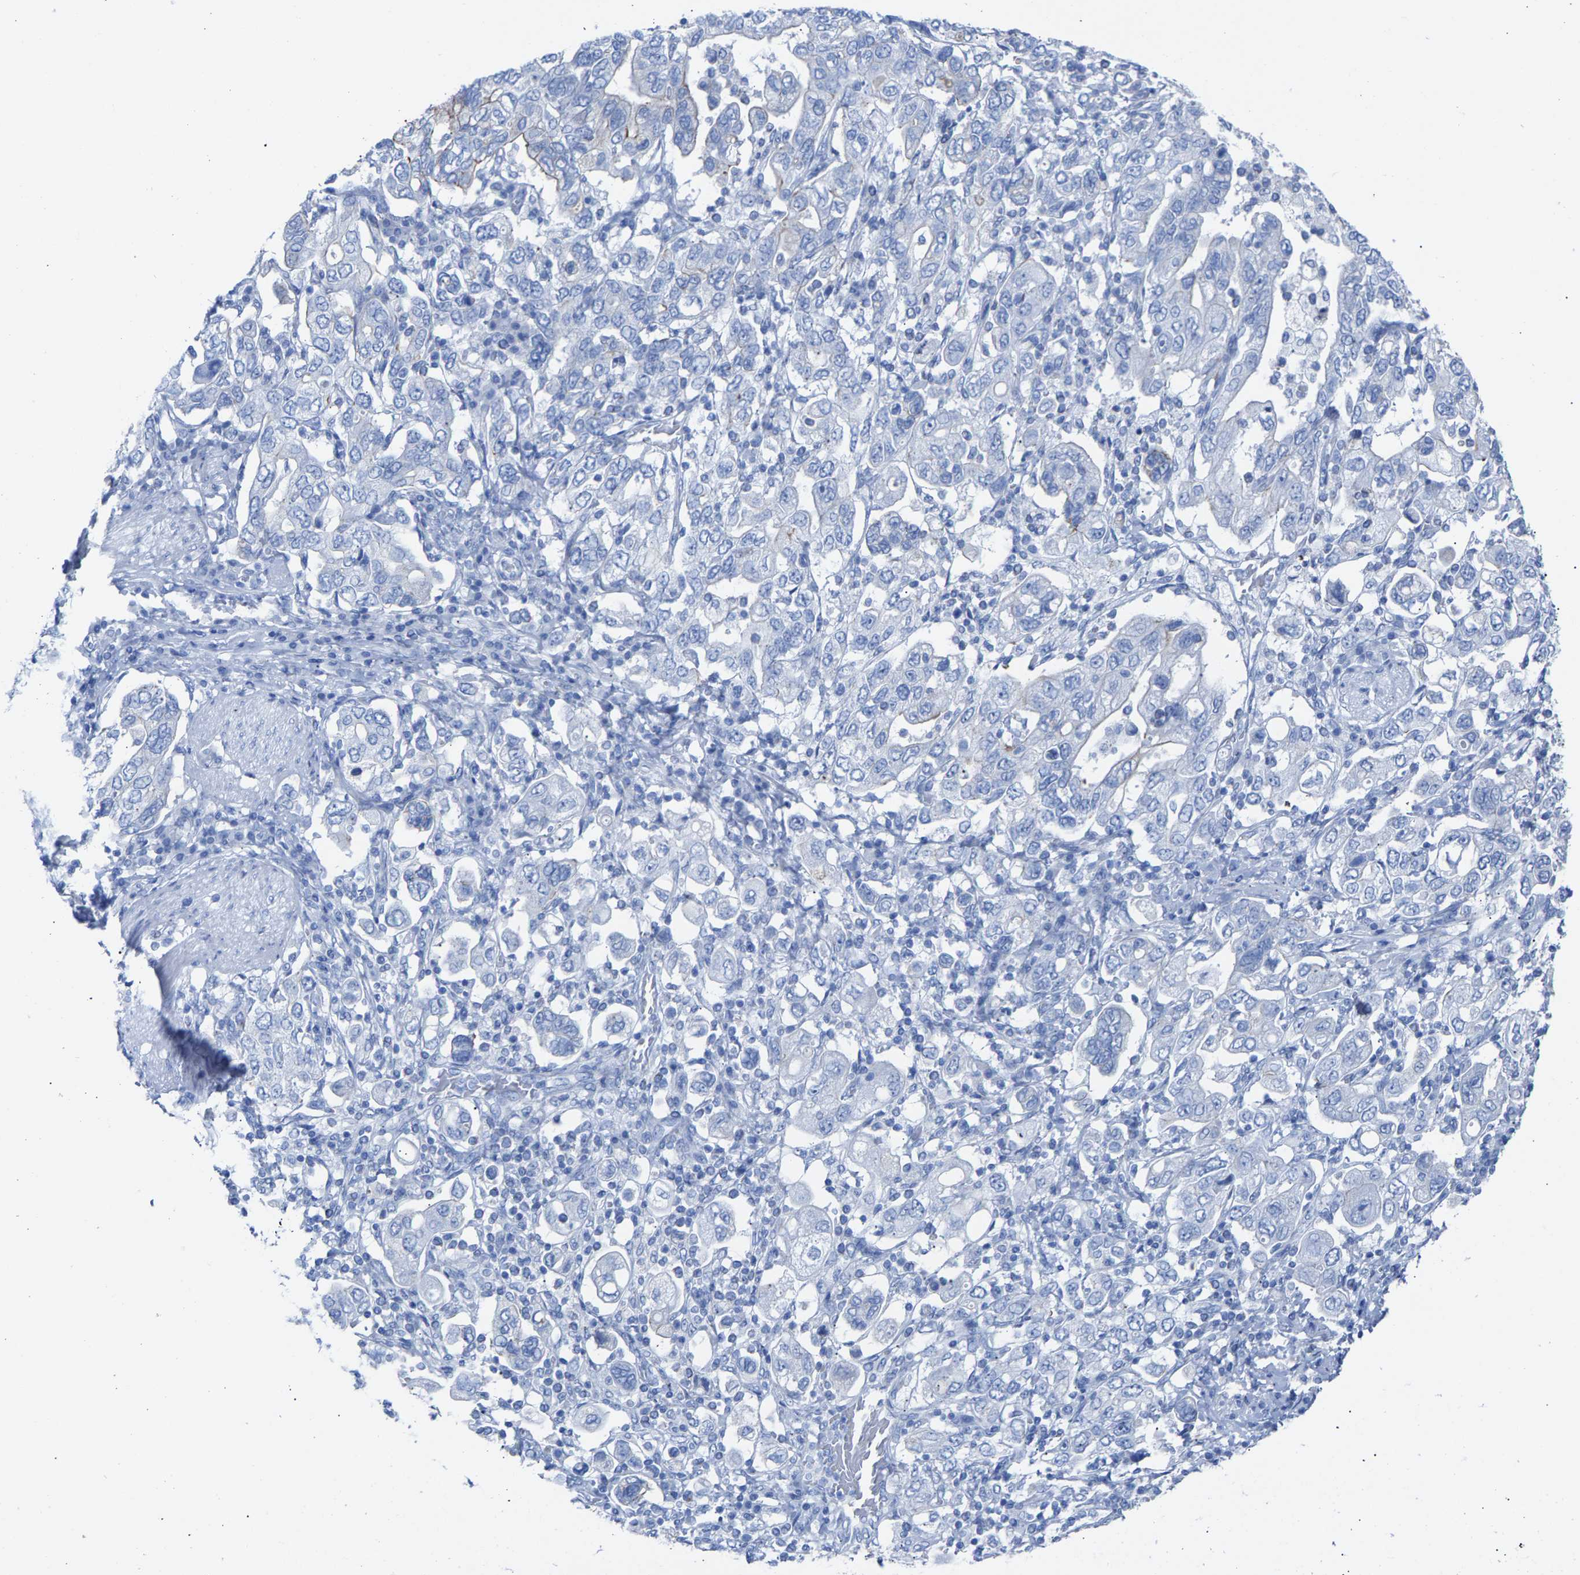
{"staining": {"intensity": "negative", "quantity": "none", "location": "none"}, "tissue": "stomach cancer", "cell_type": "Tumor cells", "image_type": "cancer", "snomed": [{"axis": "morphology", "description": "Adenocarcinoma, NOS"}, {"axis": "topography", "description": "Stomach, upper"}], "caption": "The image shows no staining of tumor cells in stomach cancer.", "gene": "CPA1", "patient": {"sex": "male", "age": 62}}